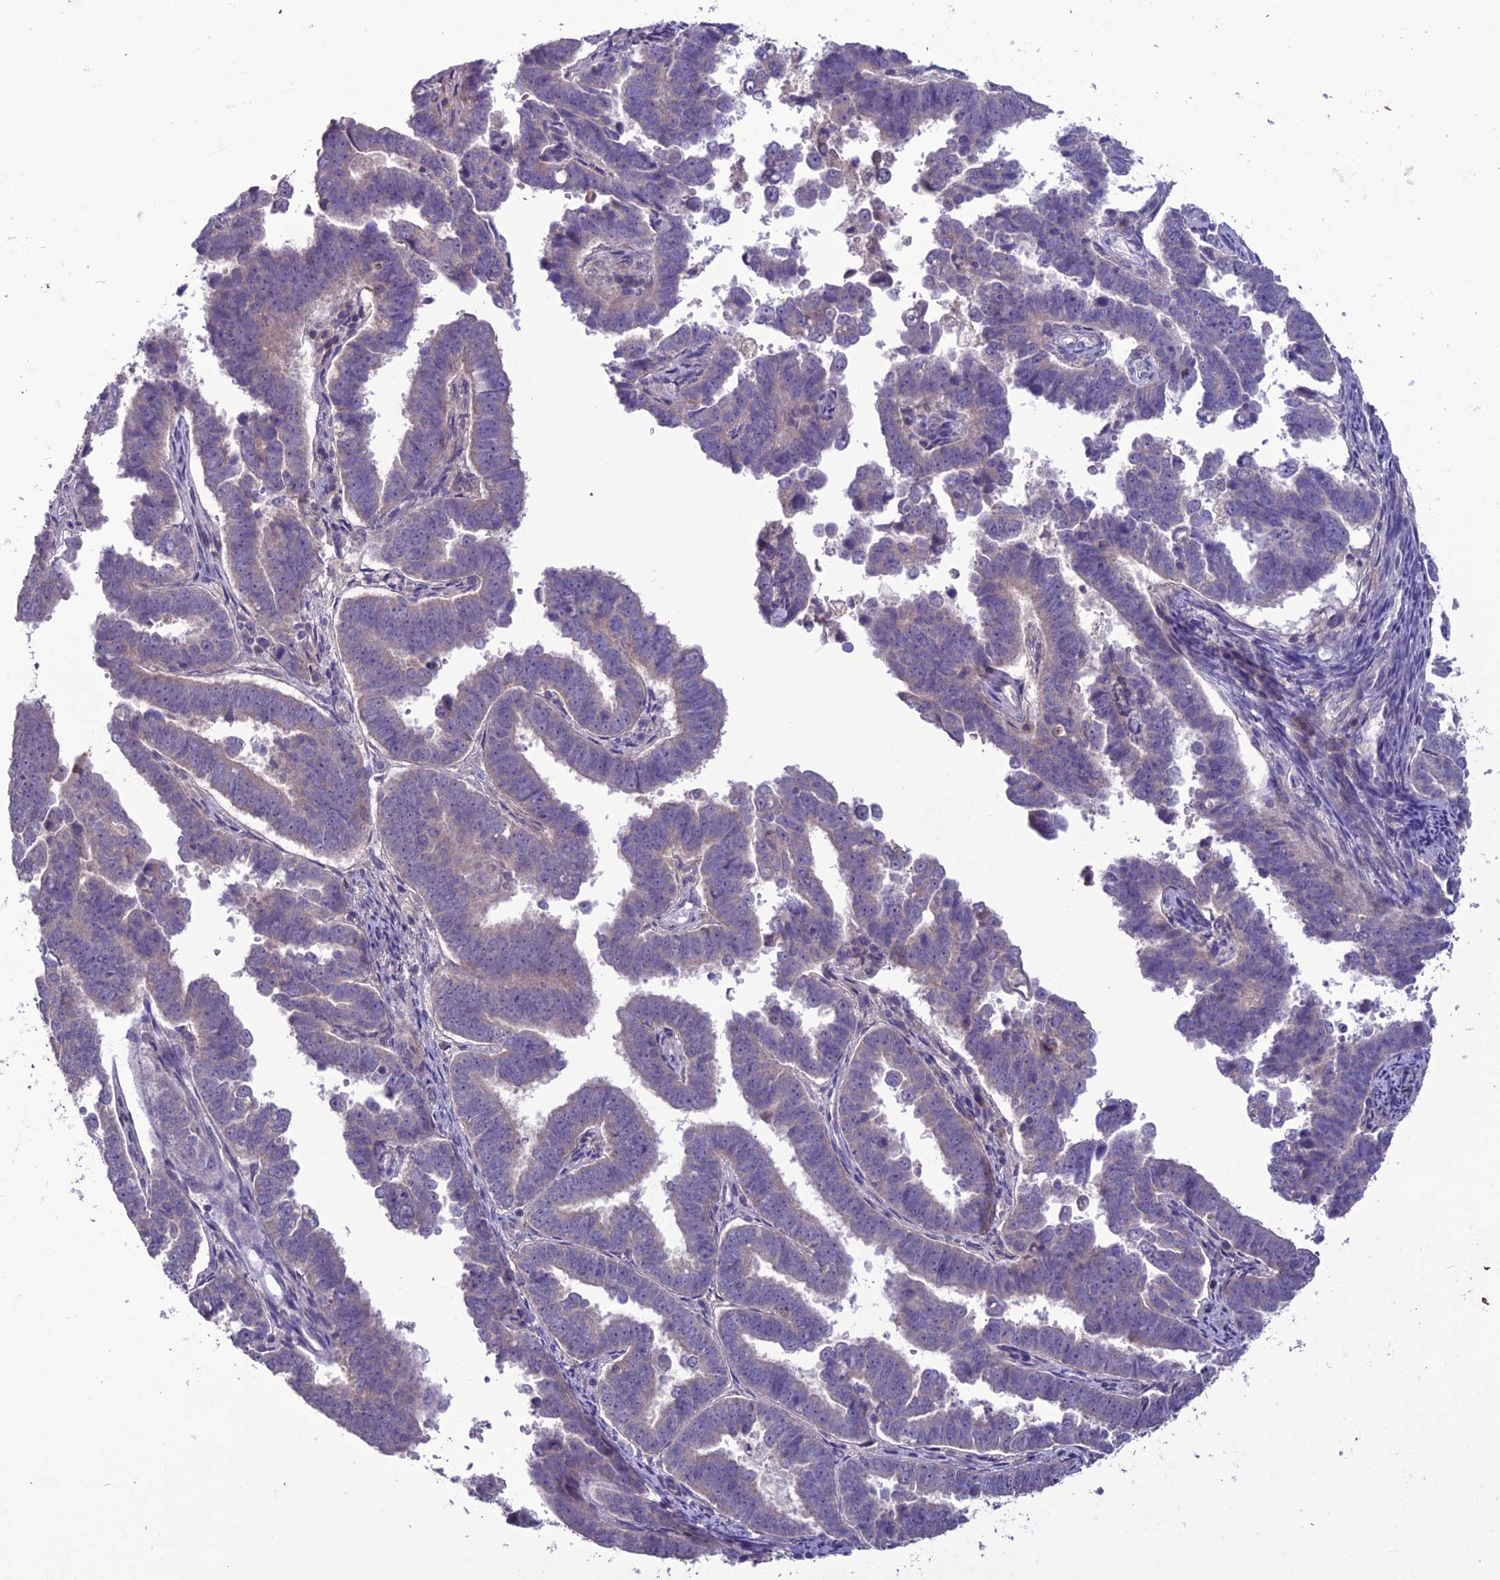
{"staining": {"intensity": "negative", "quantity": "none", "location": "none"}, "tissue": "endometrial cancer", "cell_type": "Tumor cells", "image_type": "cancer", "snomed": [{"axis": "morphology", "description": "Adenocarcinoma, NOS"}, {"axis": "topography", "description": "Endometrium"}], "caption": "The micrograph exhibits no staining of tumor cells in adenocarcinoma (endometrial).", "gene": "C2orf76", "patient": {"sex": "female", "age": 75}}